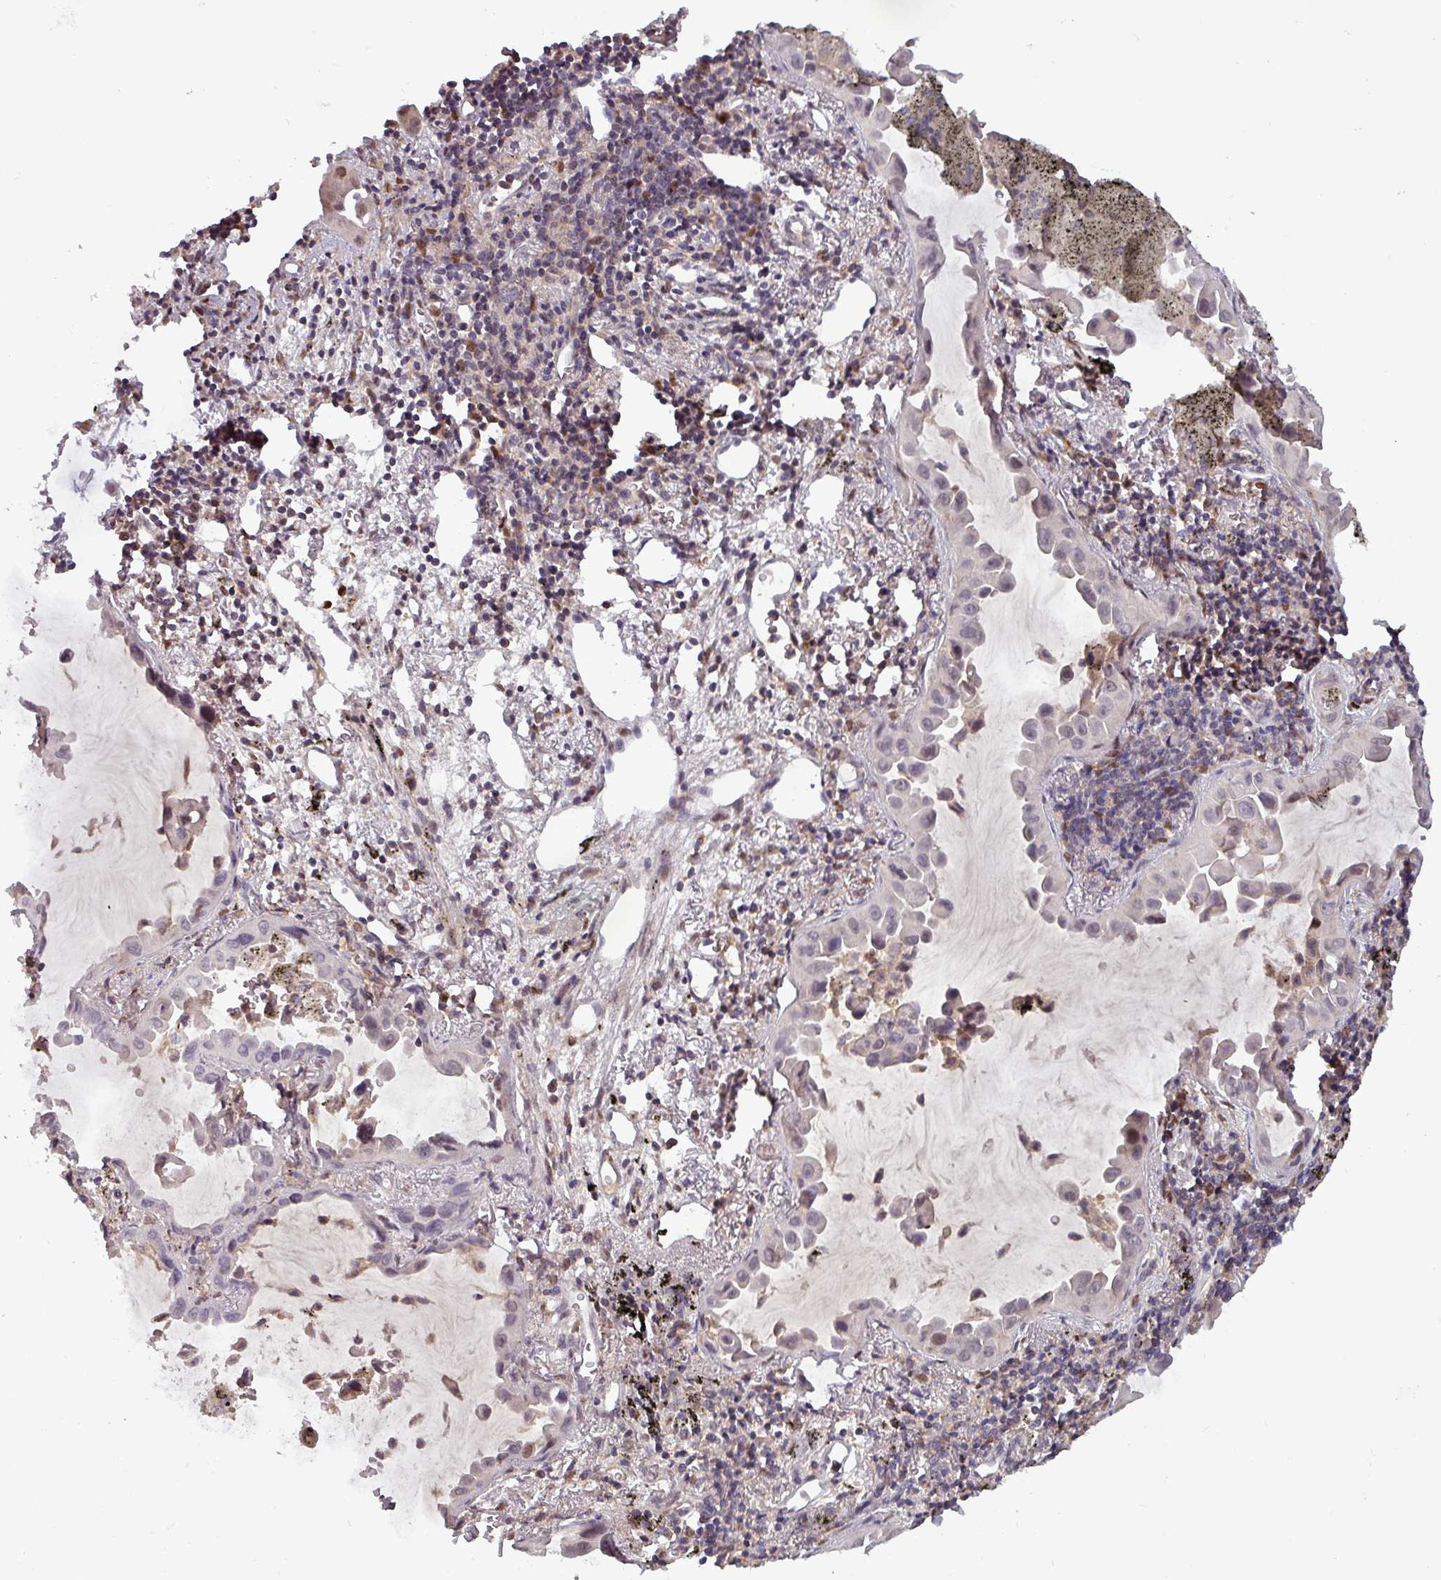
{"staining": {"intensity": "negative", "quantity": "none", "location": "none"}, "tissue": "lung cancer", "cell_type": "Tumor cells", "image_type": "cancer", "snomed": [{"axis": "morphology", "description": "Adenocarcinoma, NOS"}, {"axis": "topography", "description": "Lung"}], "caption": "Photomicrograph shows no significant protein expression in tumor cells of lung cancer (adenocarcinoma).", "gene": "PRRX1", "patient": {"sex": "male", "age": 68}}